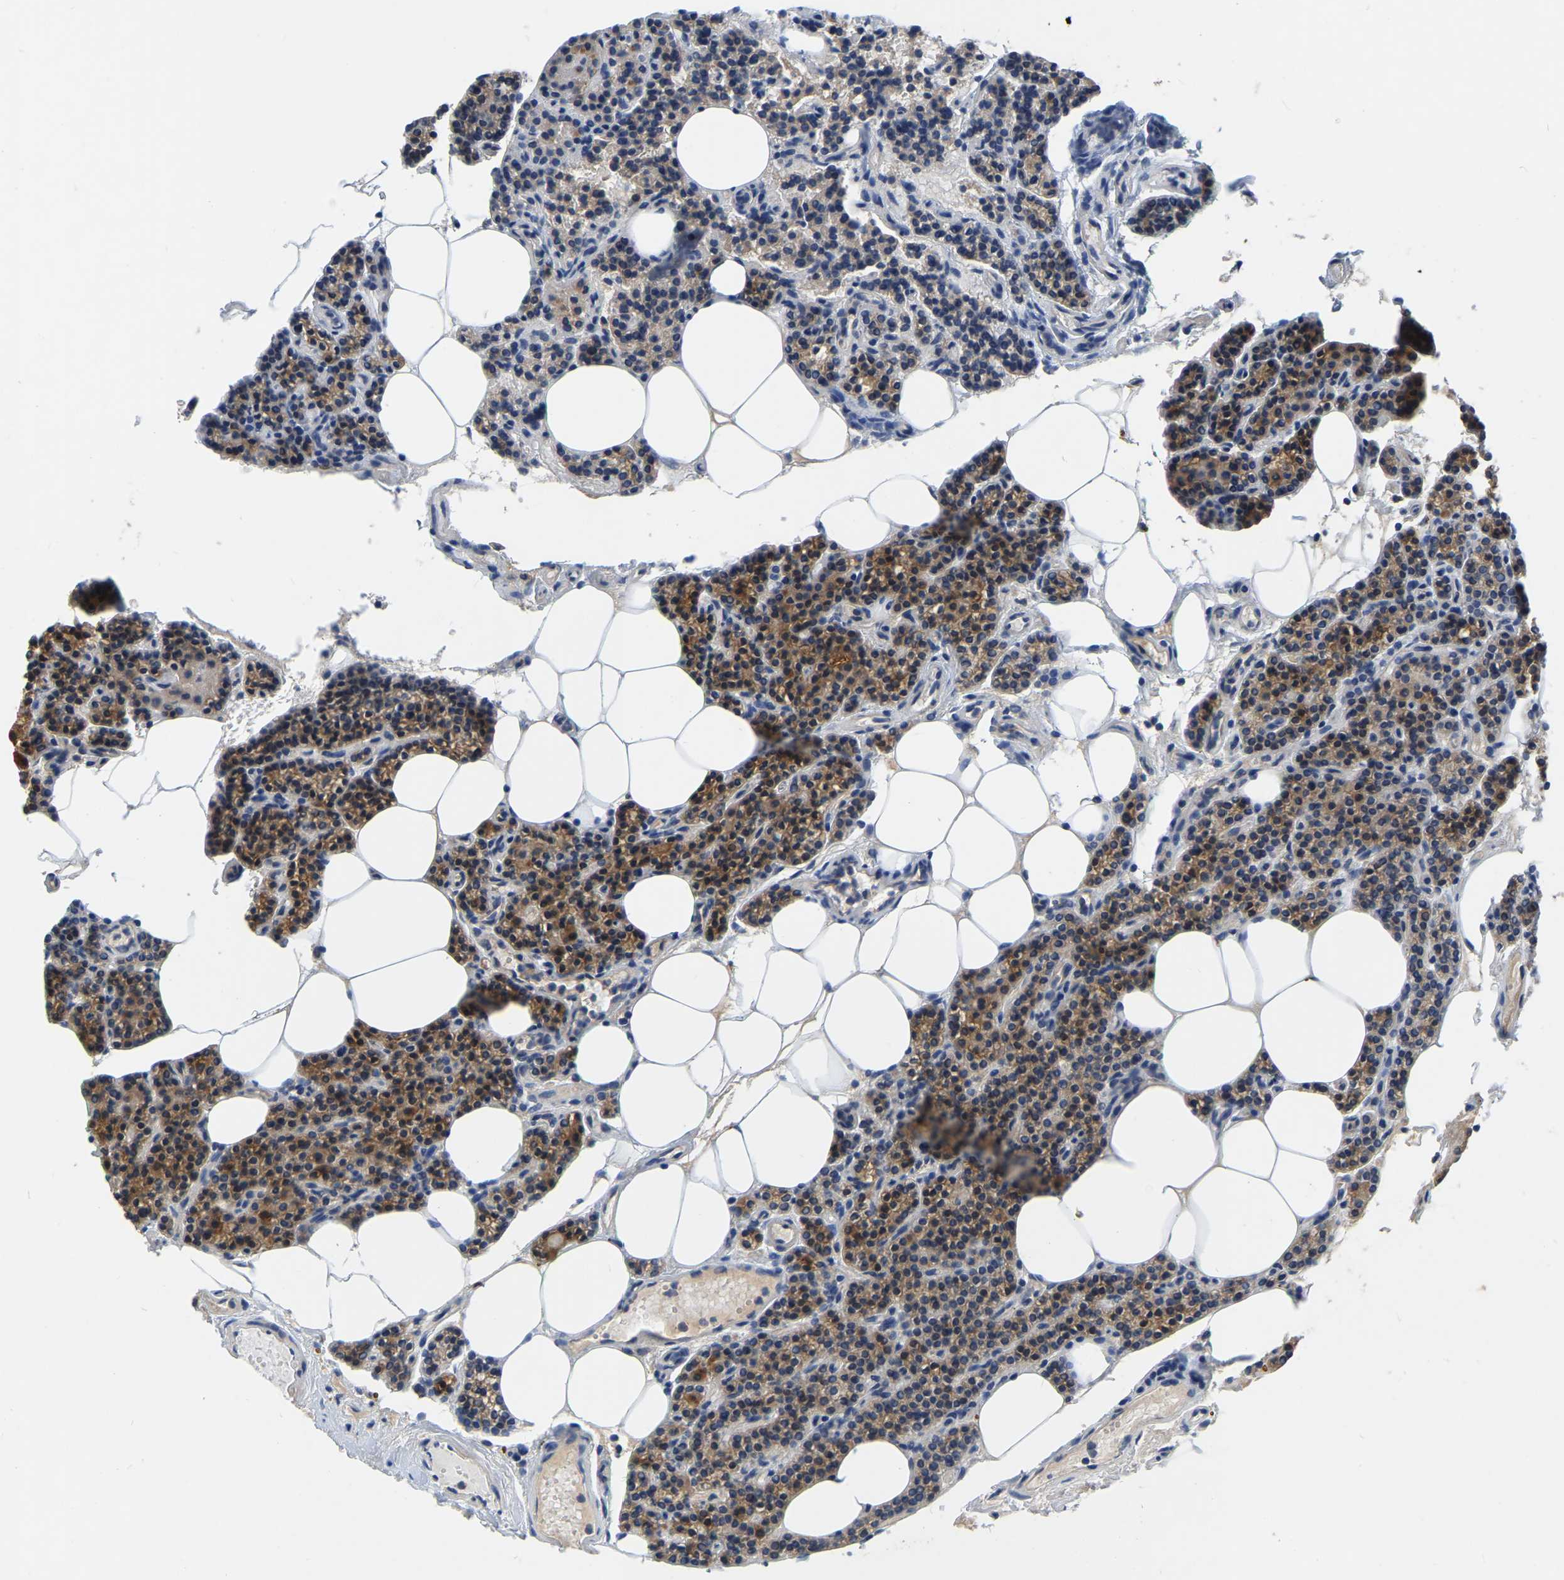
{"staining": {"intensity": "moderate", "quantity": ">75%", "location": "cytoplasmic/membranous"}, "tissue": "parathyroid gland", "cell_type": "Glandular cells", "image_type": "normal", "snomed": [{"axis": "morphology", "description": "Normal tissue, NOS"}, {"axis": "morphology", "description": "Adenoma, NOS"}, {"axis": "topography", "description": "Parathyroid gland"}], "caption": "Immunohistochemical staining of benign human parathyroid gland reveals medium levels of moderate cytoplasmic/membranous expression in about >75% of glandular cells.", "gene": "GARS1", "patient": {"sex": "female", "age": 70}}